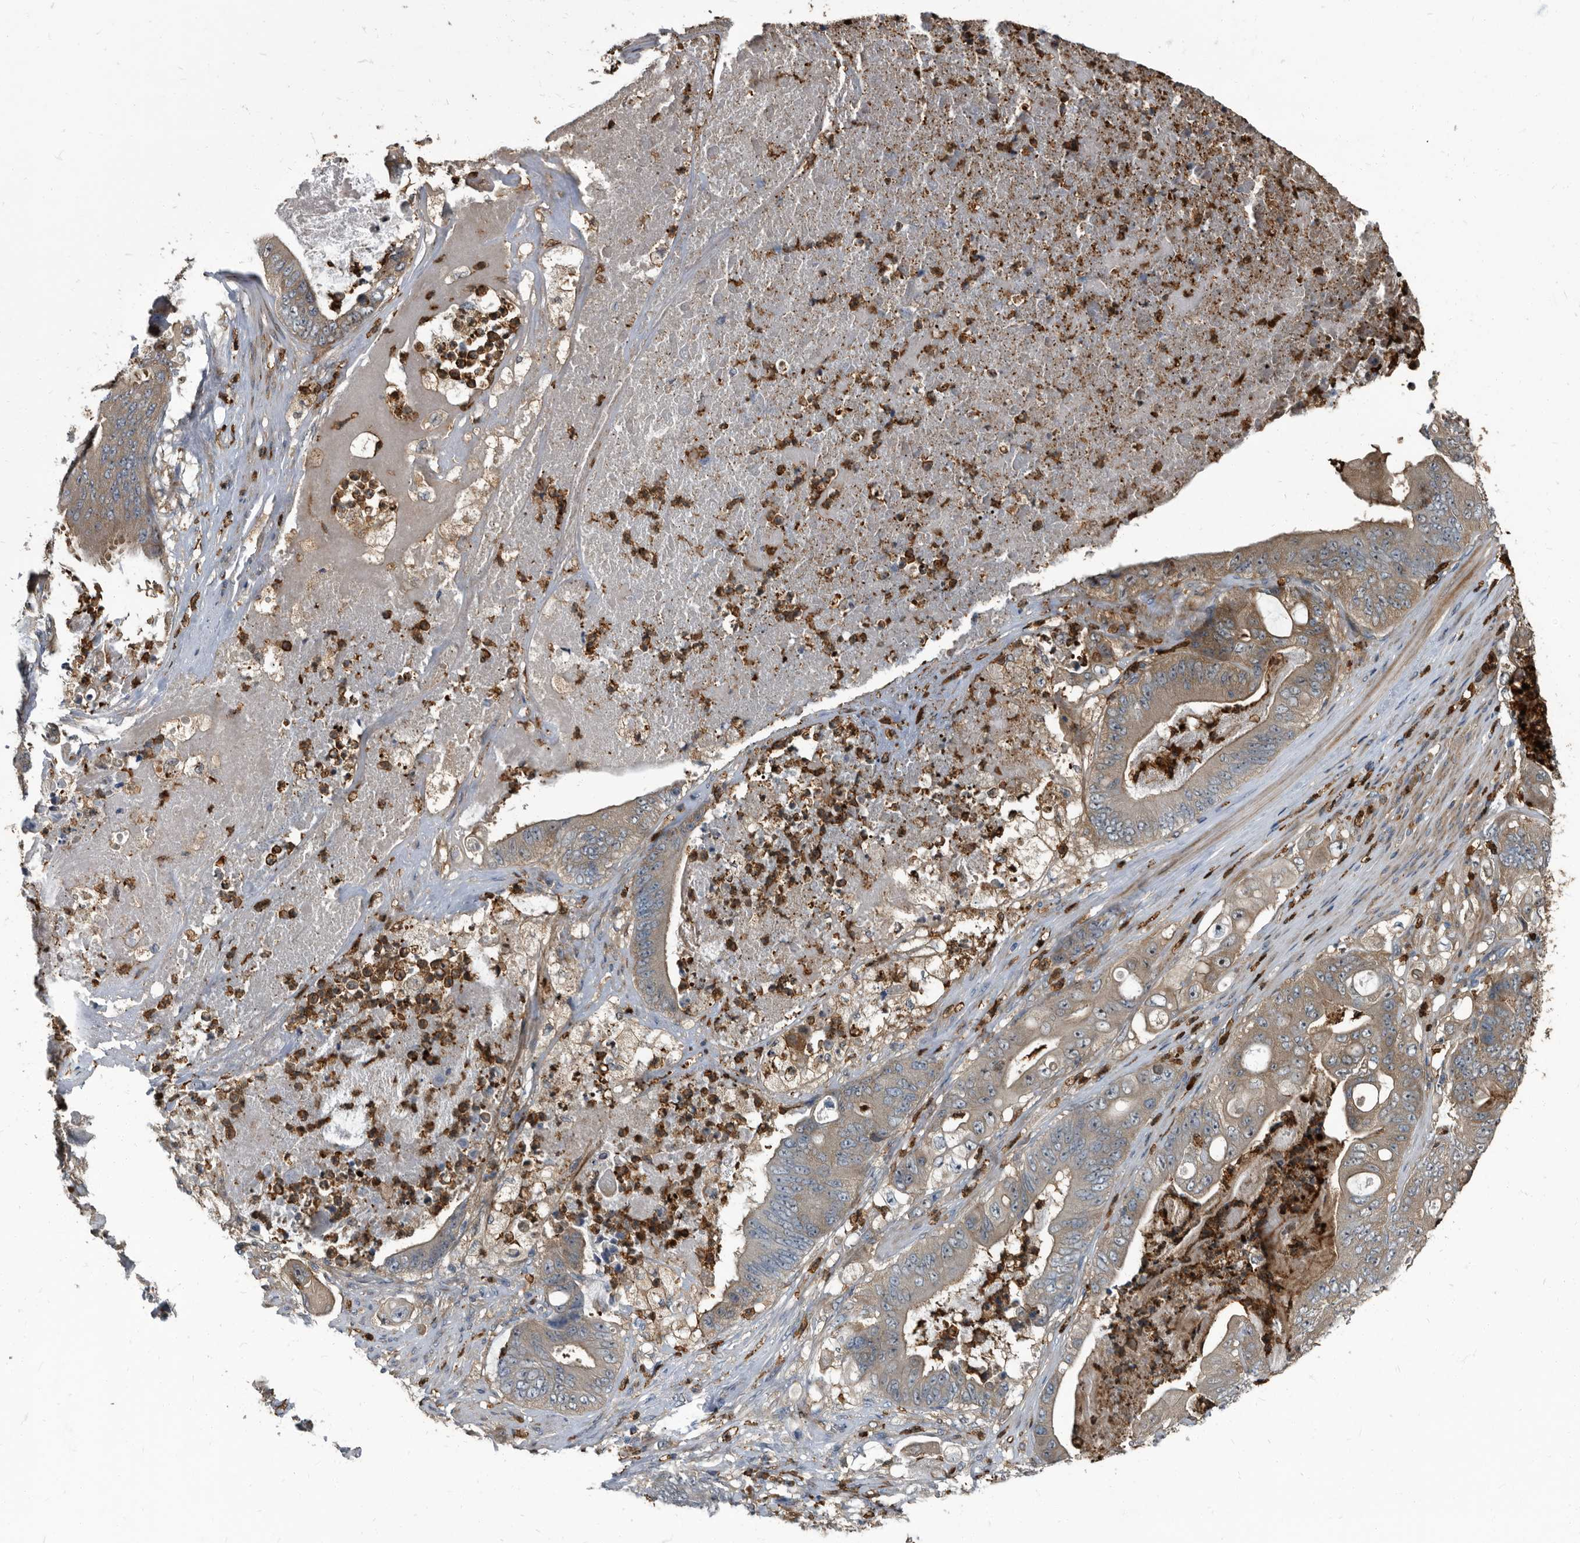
{"staining": {"intensity": "weak", "quantity": "25%-75%", "location": "cytoplasmic/membranous"}, "tissue": "stomach cancer", "cell_type": "Tumor cells", "image_type": "cancer", "snomed": [{"axis": "morphology", "description": "Adenocarcinoma, NOS"}, {"axis": "topography", "description": "Stomach"}], "caption": "A low amount of weak cytoplasmic/membranous positivity is appreciated in approximately 25%-75% of tumor cells in stomach adenocarcinoma tissue. (brown staining indicates protein expression, while blue staining denotes nuclei).", "gene": "CDV3", "patient": {"sex": "female", "age": 73}}